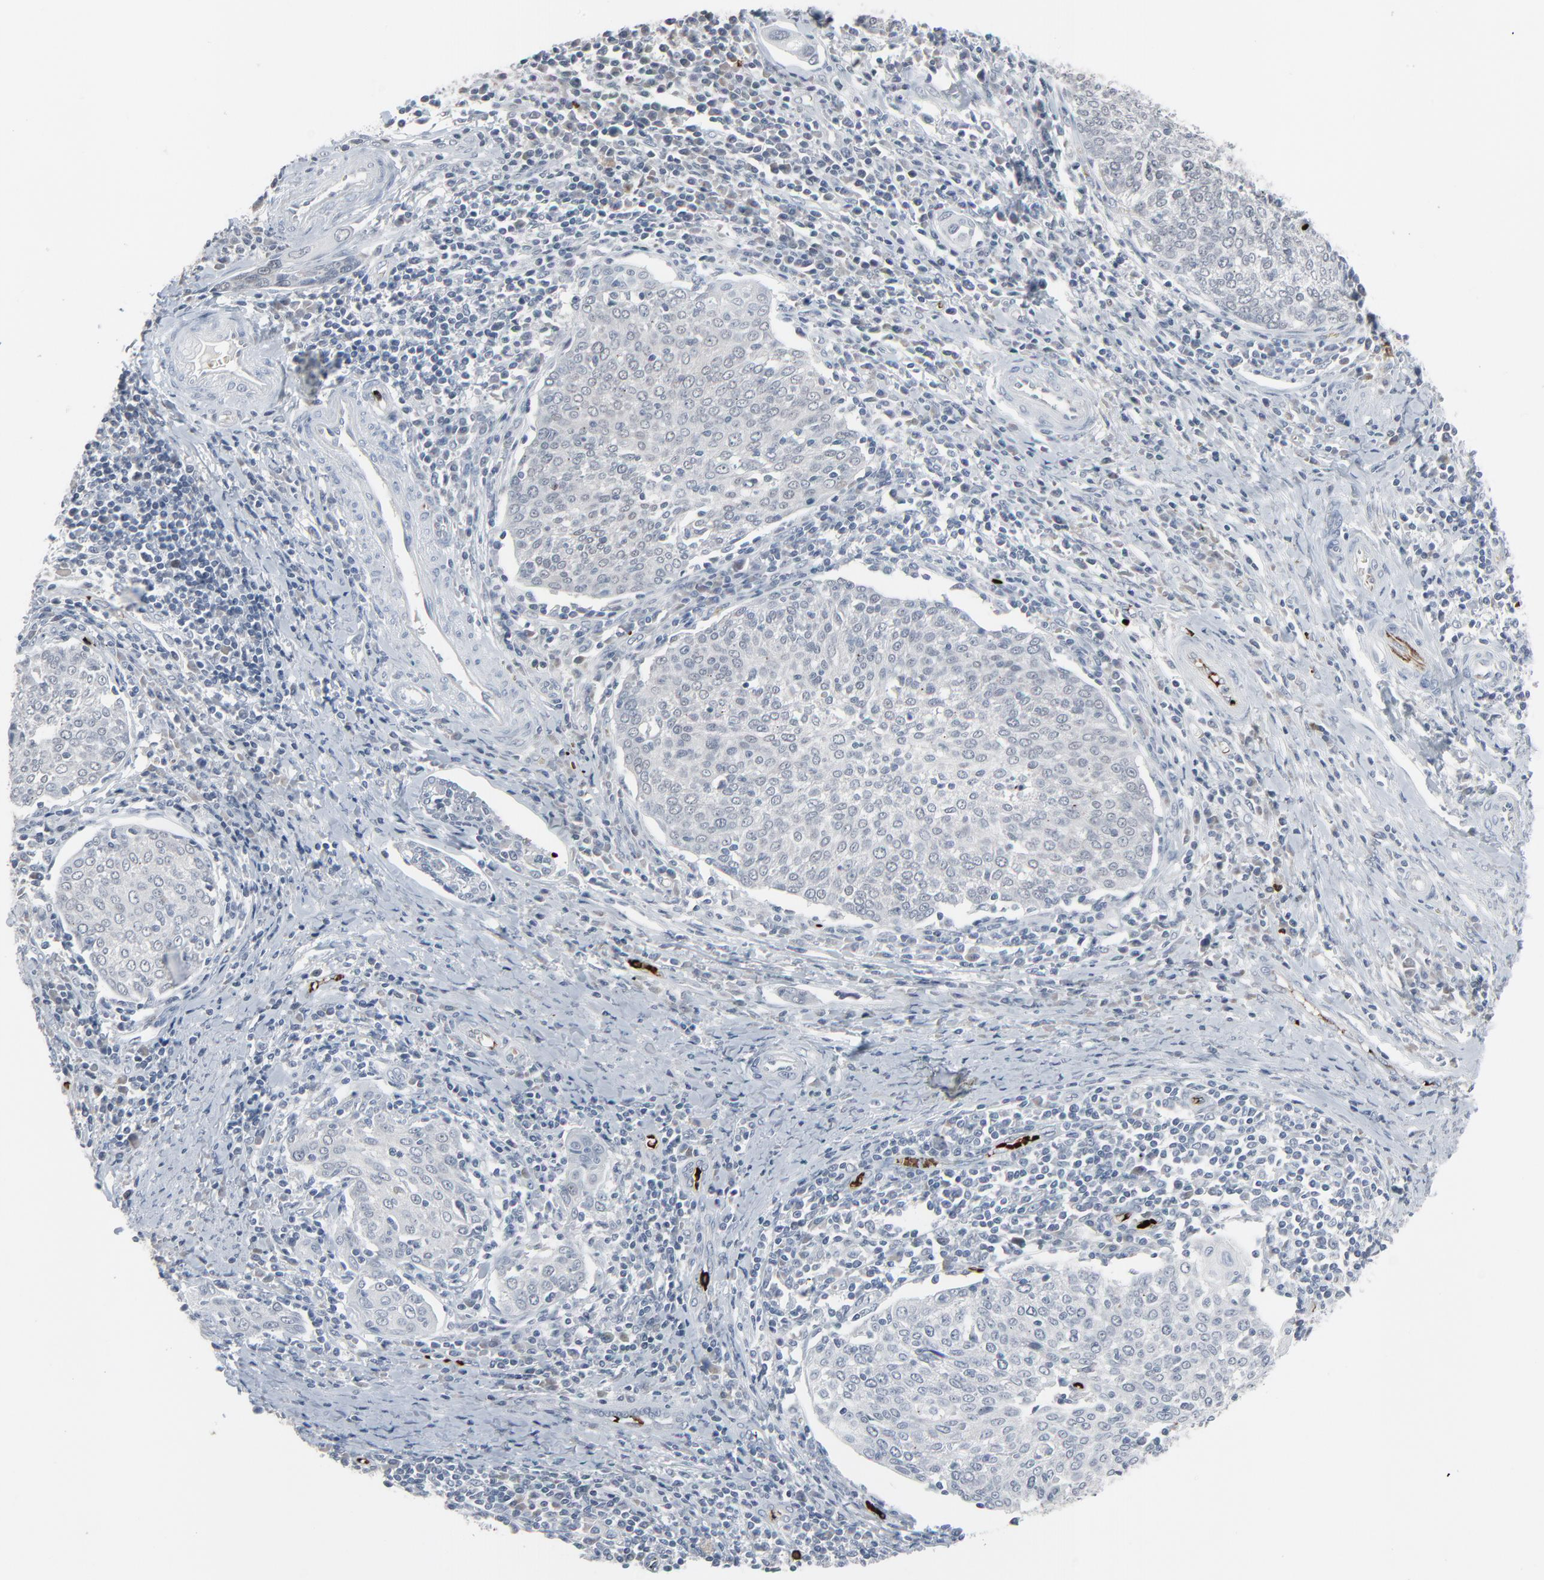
{"staining": {"intensity": "negative", "quantity": "none", "location": "none"}, "tissue": "cervical cancer", "cell_type": "Tumor cells", "image_type": "cancer", "snomed": [{"axis": "morphology", "description": "Squamous cell carcinoma, NOS"}, {"axis": "topography", "description": "Cervix"}], "caption": "IHC micrograph of human squamous cell carcinoma (cervical) stained for a protein (brown), which exhibits no positivity in tumor cells.", "gene": "SAGE1", "patient": {"sex": "female", "age": 40}}